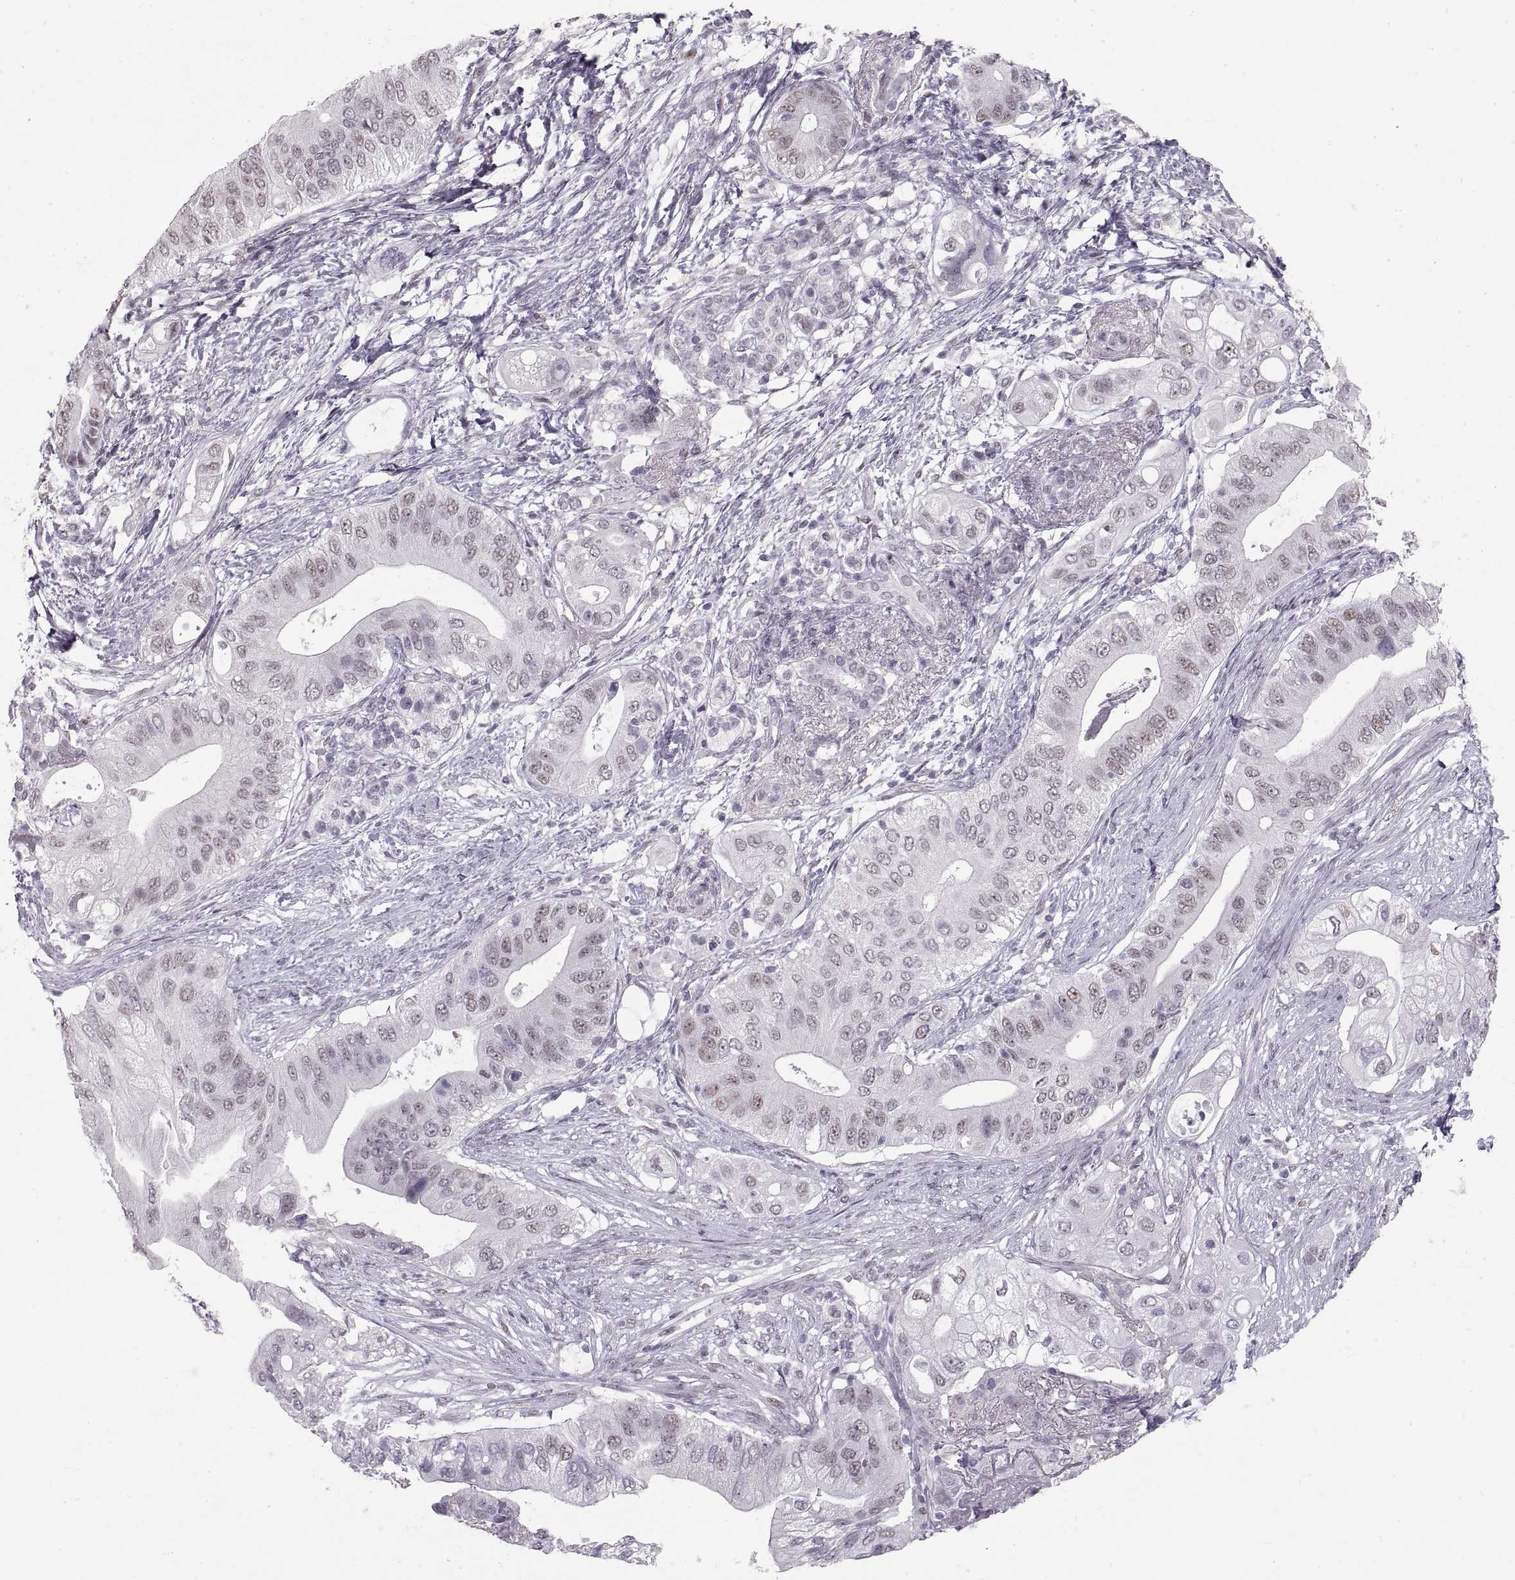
{"staining": {"intensity": "negative", "quantity": "none", "location": "none"}, "tissue": "pancreatic cancer", "cell_type": "Tumor cells", "image_type": "cancer", "snomed": [{"axis": "morphology", "description": "Adenocarcinoma, NOS"}, {"axis": "topography", "description": "Pancreas"}], "caption": "This is an immunohistochemistry (IHC) micrograph of pancreatic adenocarcinoma. There is no positivity in tumor cells.", "gene": "NANOS3", "patient": {"sex": "female", "age": 72}}